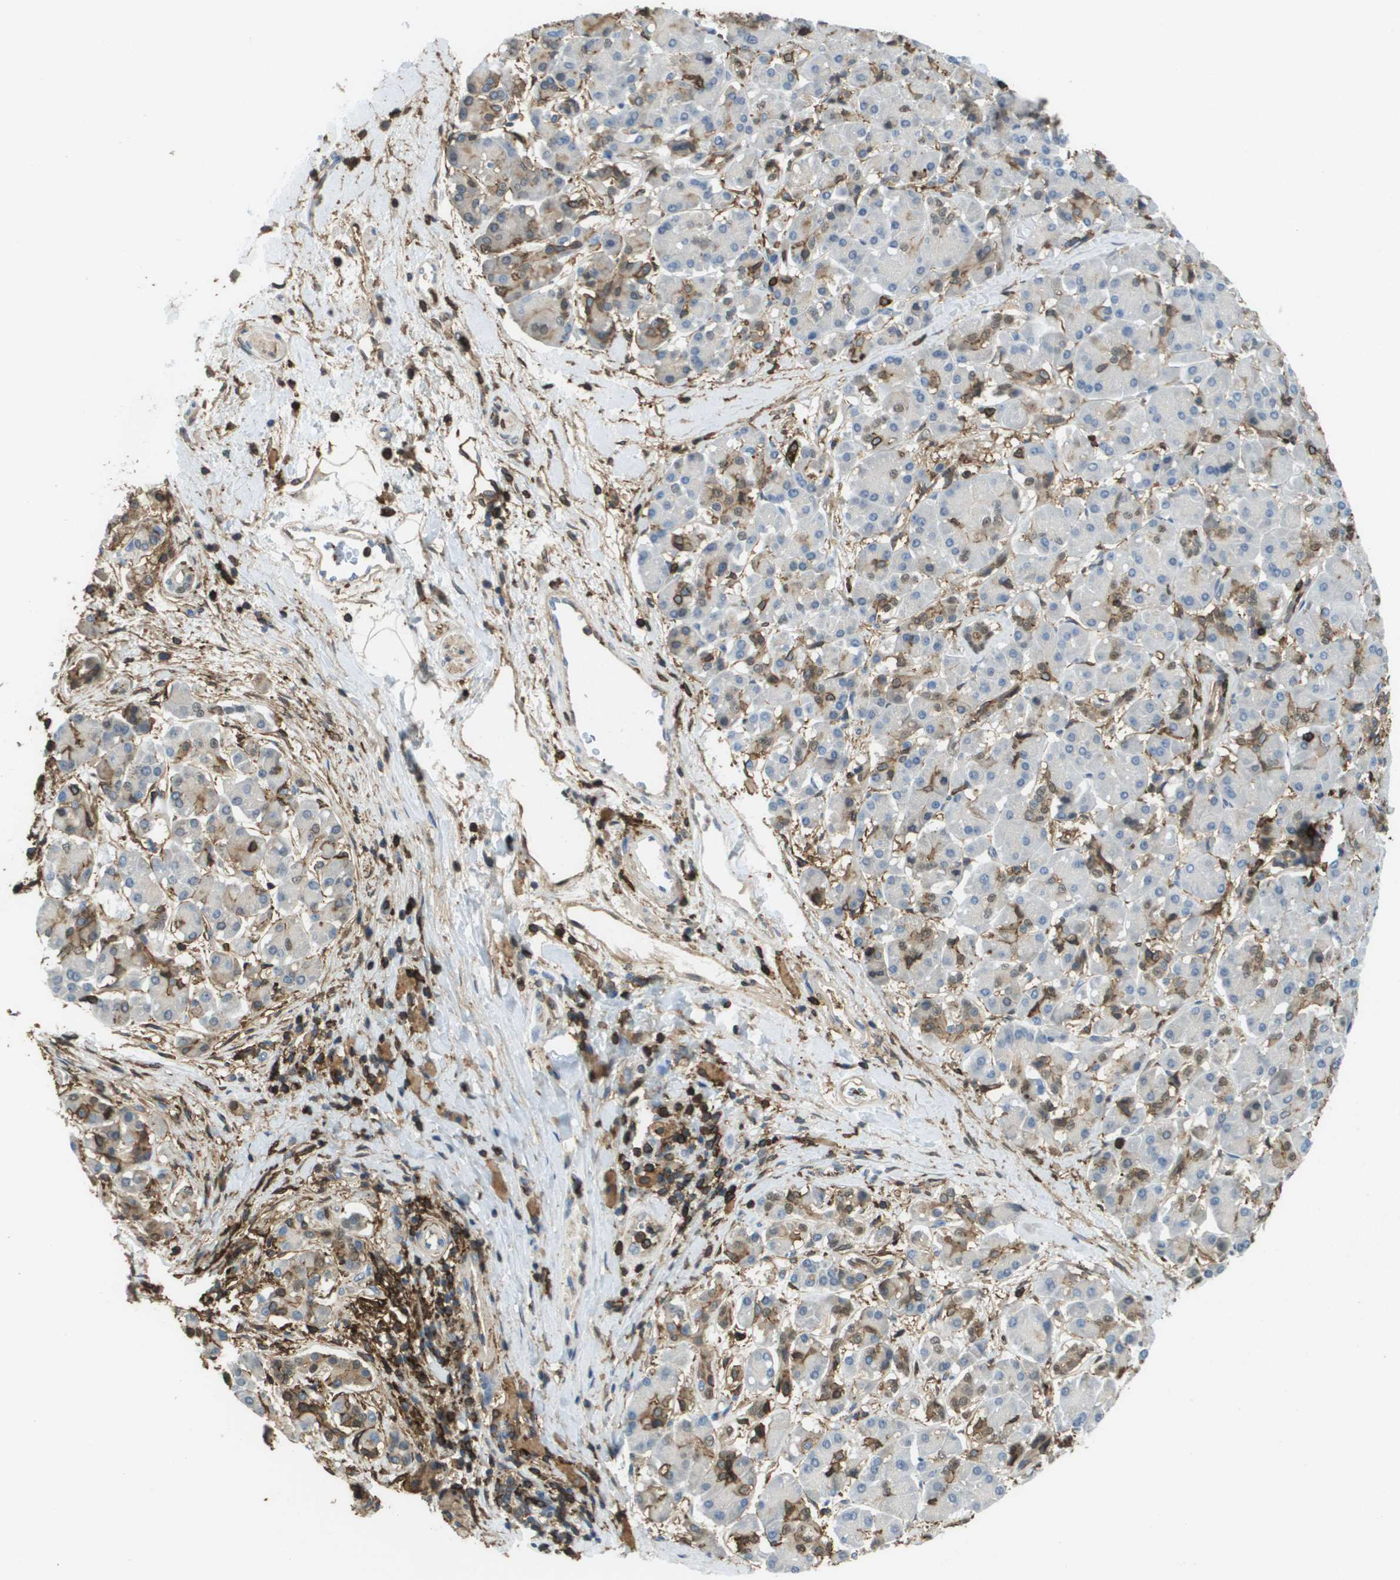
{"staining": {"intensity": "weak", "quantity": "<25%", "location": "cytoplasmic/membranous"}, "tissue": "pancreatic cancer", "cell_type": "Tumor cells", "image_type": "cancer", "snomed": [{"axis": "morphology", "description": "Adenocarcinoma, NOS"}, {"axis": "topography", "description": "Pancreas"}], "caption": "Immunohistochemical staining of human pancreatic cancer (adenocarcinoma) demonstrates no significant staining in tumor cells.", "gene": "PASK", "patient": {"sex": "male", "age": 55}}